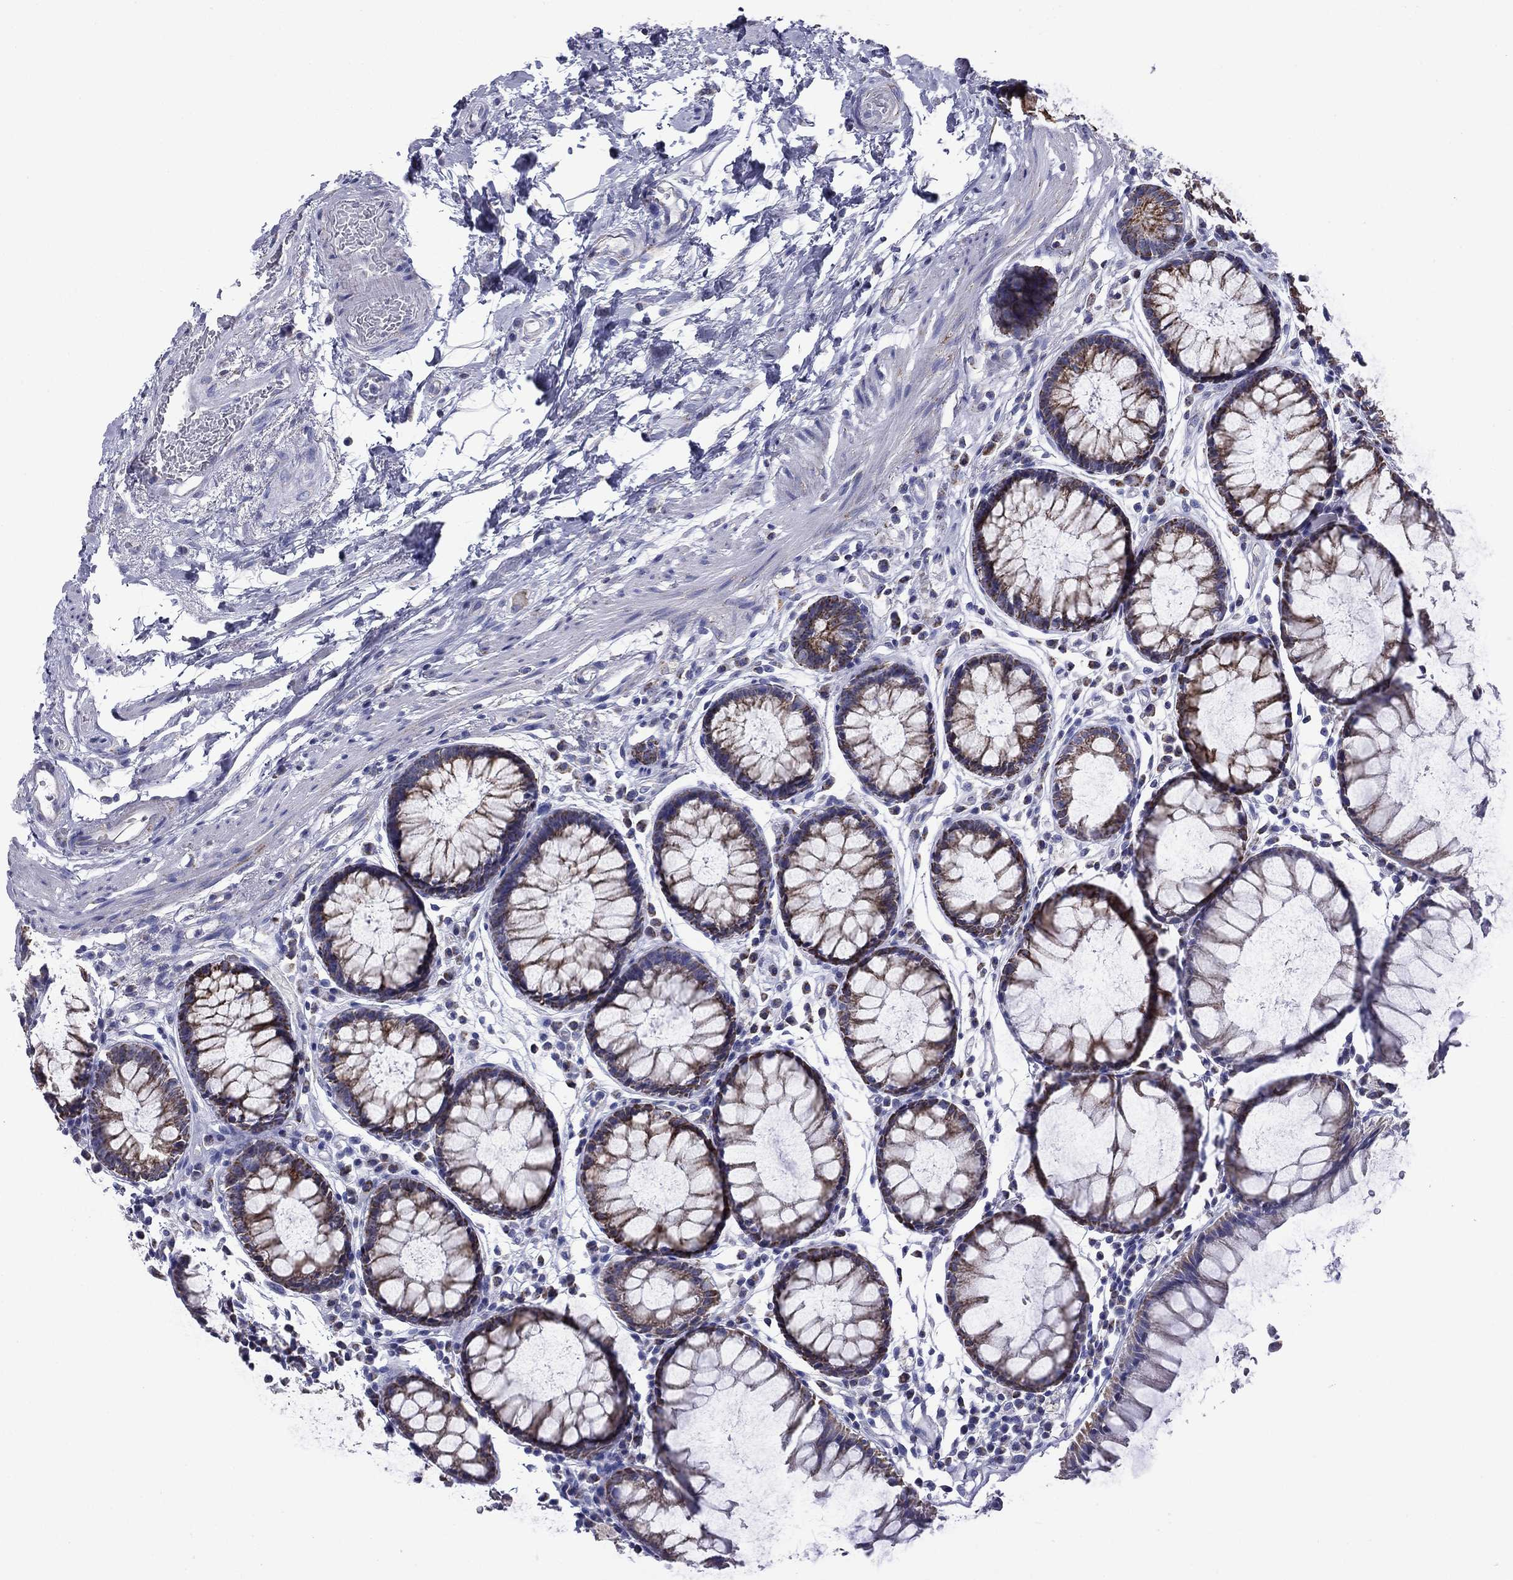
{"staining": {"intensity": "strong", "quantity": ">75%", "location": "cytoplasmic/membranous"}, "tissue": "rectum", "cell_type": "Glandular cells", "image_type": "normal", "snomed": [{"axis": "morphology", "description": "Normal tissue, NOS"}, {"axis": "topography", "description": "Rectum"}], "caption": "Glandular cells demonstrate high levels of strong cytoplasmic/membranous positivity in about >75% of cells in benign rectum. (Stains: DAB in brown, nuclei in blue, Microscopy: brightfield microscopy at high magnification).", "gene": "ACADSB", "patient": {"sex": "female", "age": 68}}